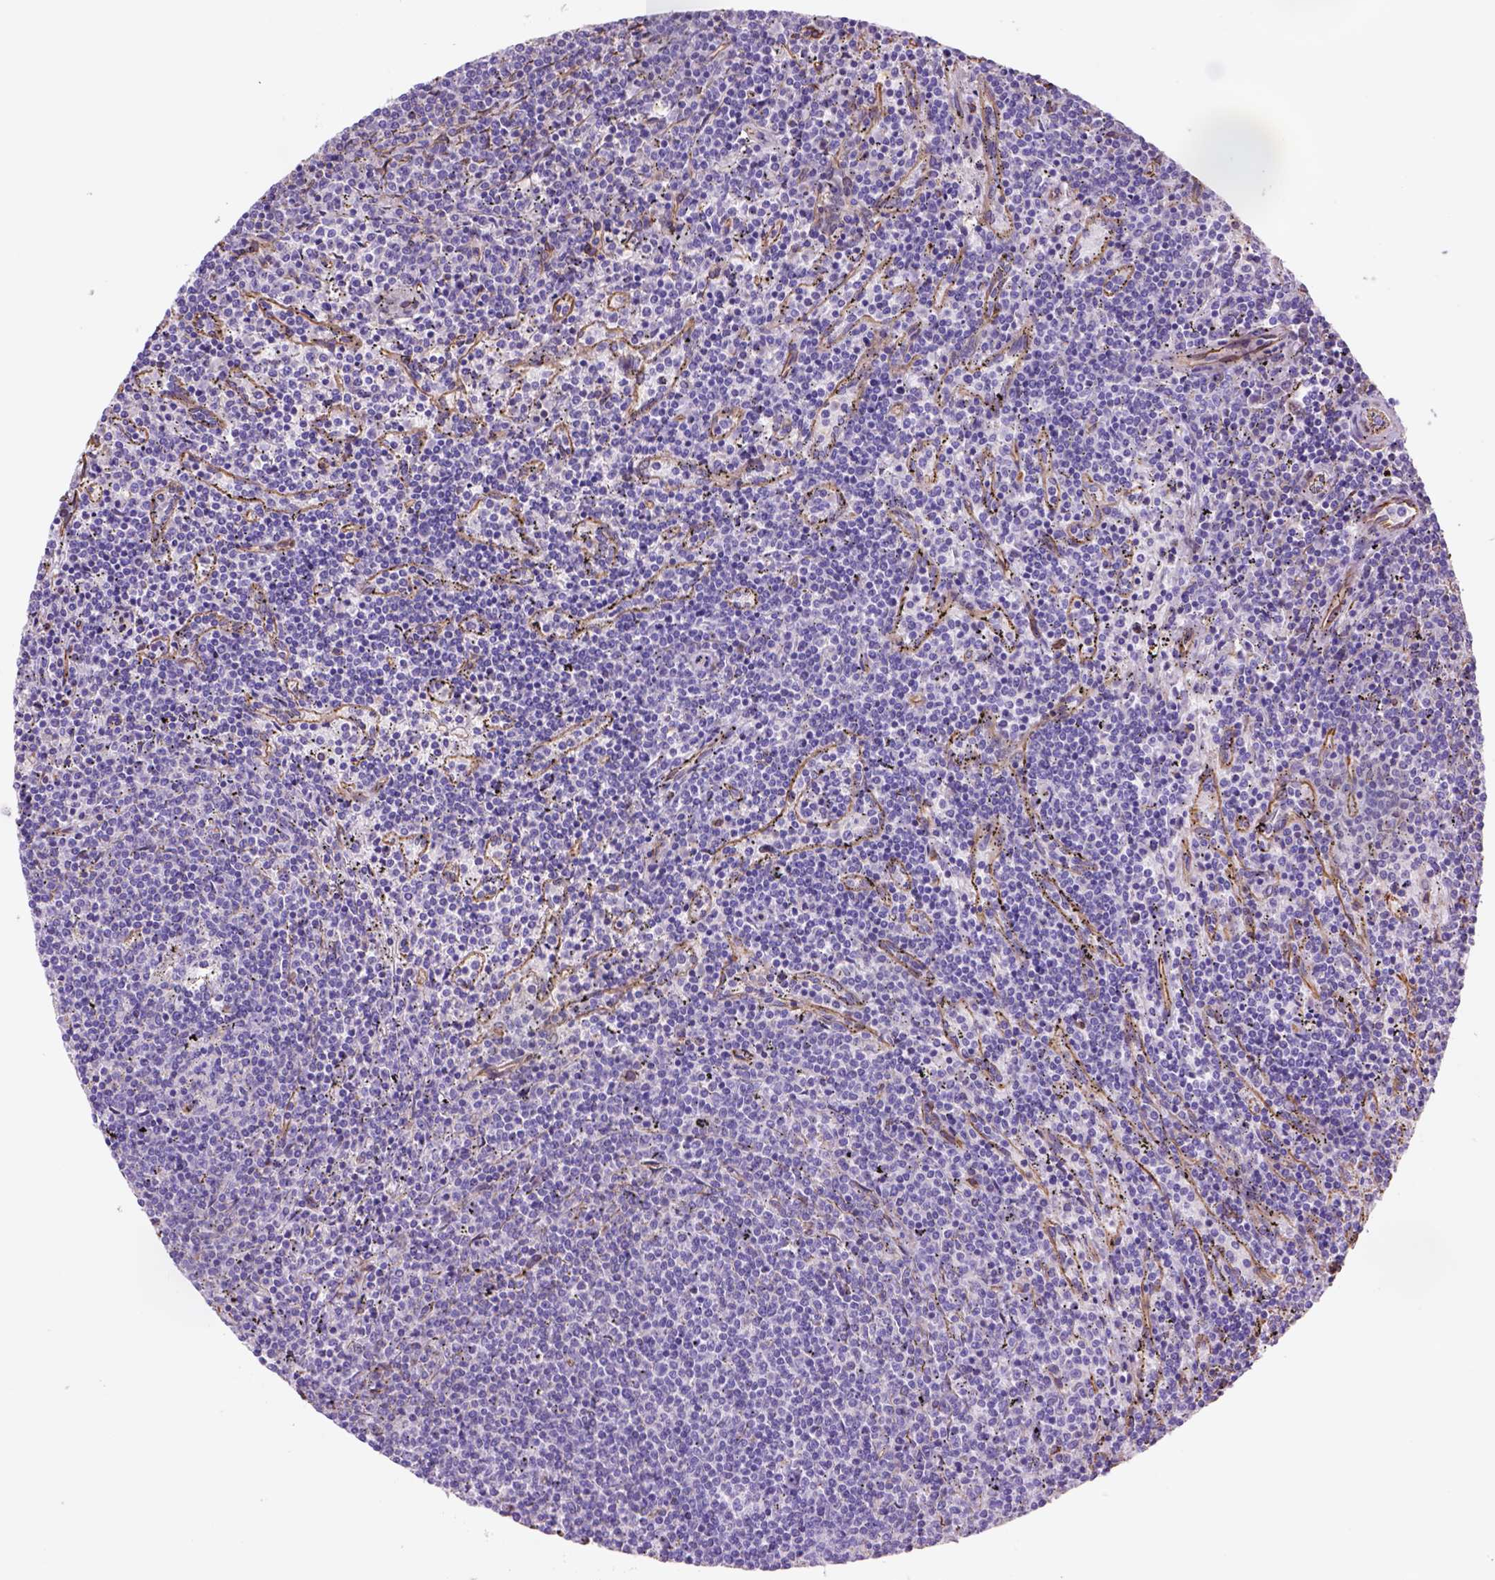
{"staining": {"intensity": "negative", "quantity": "none", "location": "none"}, "tissue": "lymphoma", "cell_type": "Tumor cells", "image_type": "cancer", "snomed": [{"axis": "morphology", "description": "Malignant lymphoma, non-Hodgkin's type, Low grade"}, {"axis": "topography", "description": "Spleen"}], "caption": "The micrograph reveals no significant positivity in tumor cells of lymphoma.", "gene": "ZZZ3", "patient": {"sex": "female", "age": 50}}